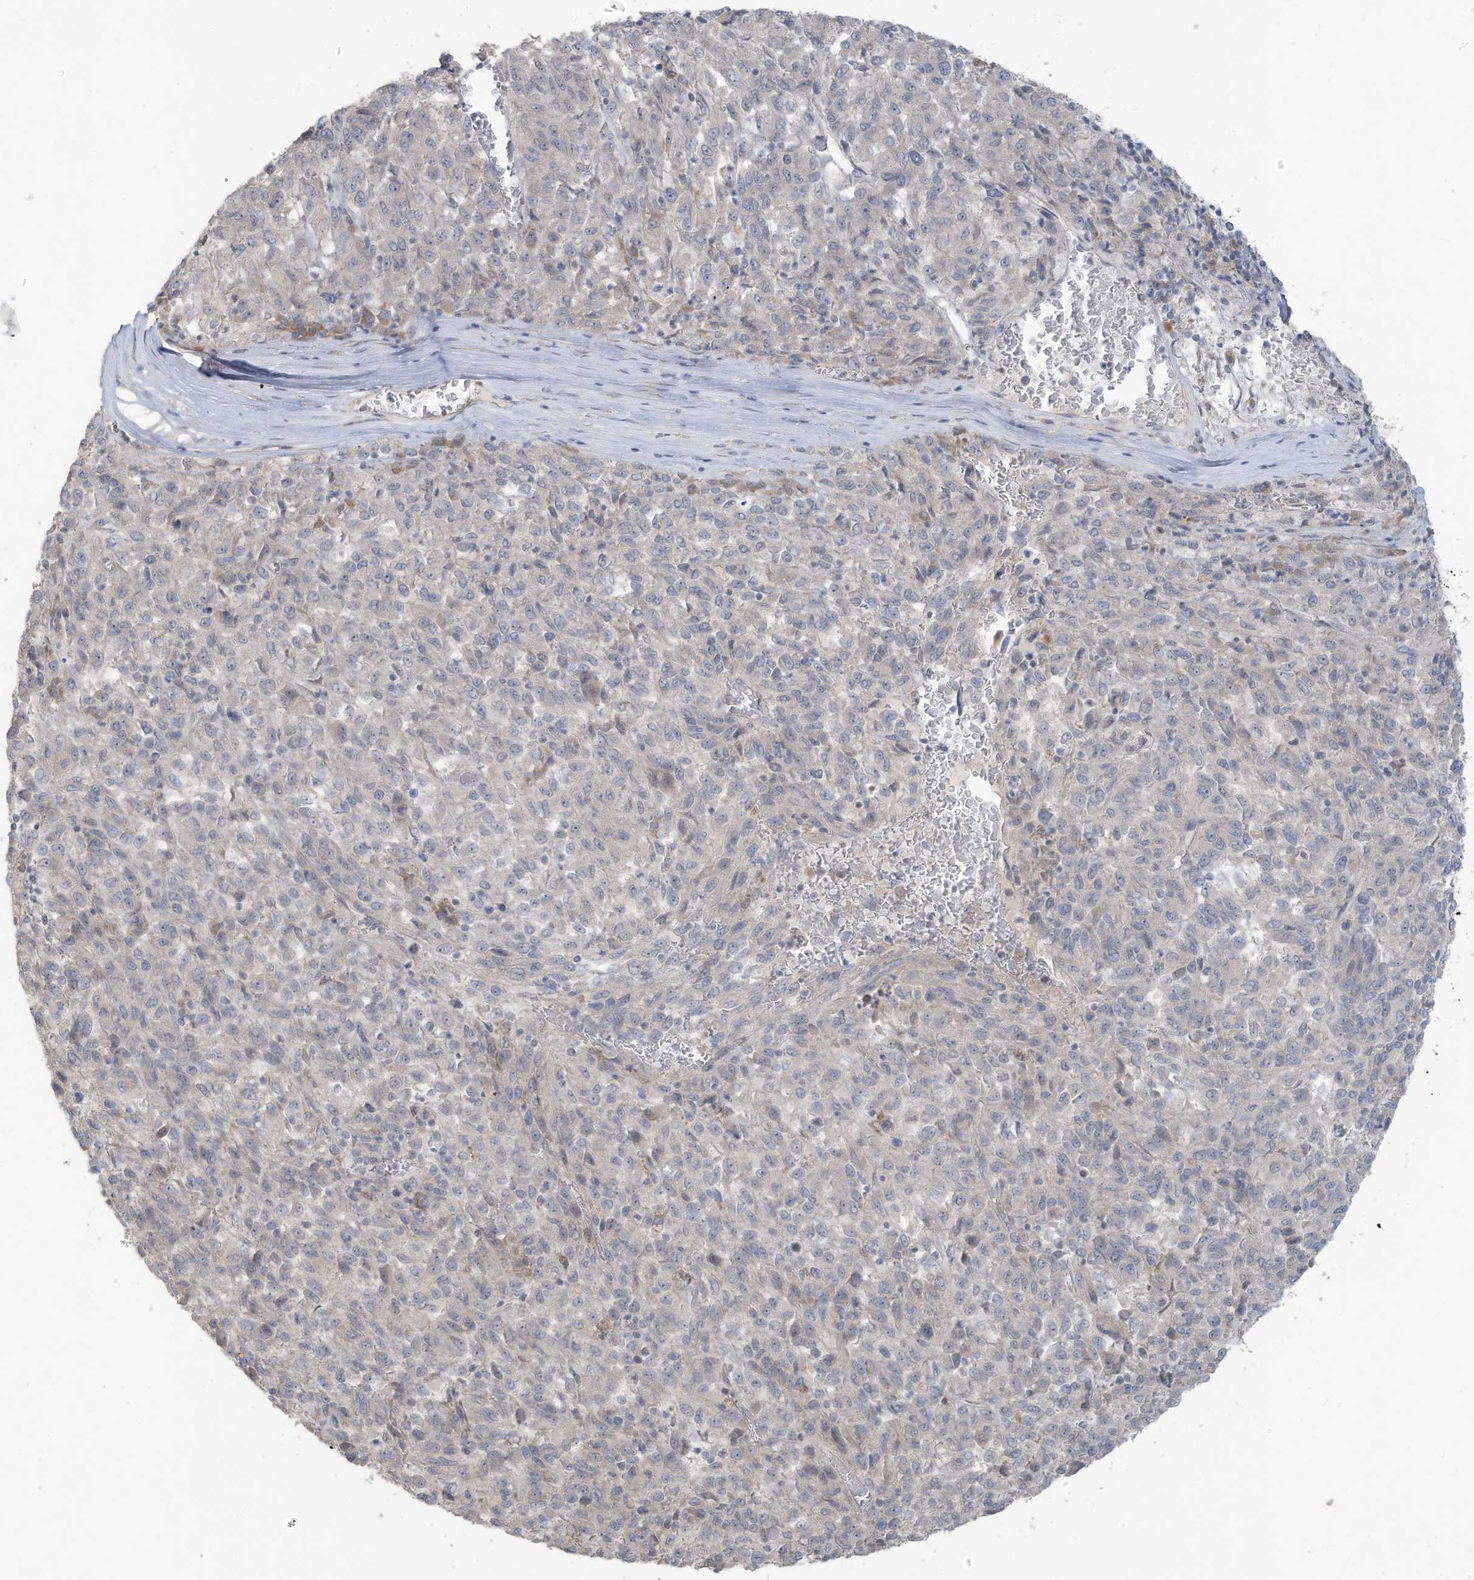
{"staining": {"intensity": "negative", "quantity": "none", "location": "none"}, "tissue": "melanoma", "cell_type": "Tumor cells", "image_type": "cancer", "snomed": [{"axis": "morphology", "description": "Malignant melanoma, Metastatic site"}, {"axis": "topography", "description": "Lung"}], "caption": "The IHC image has no significant positivity in tumor cells of melanoma tissue.", "gene": "MAGIX", "patient": {"sex": "male", "age": 64}}